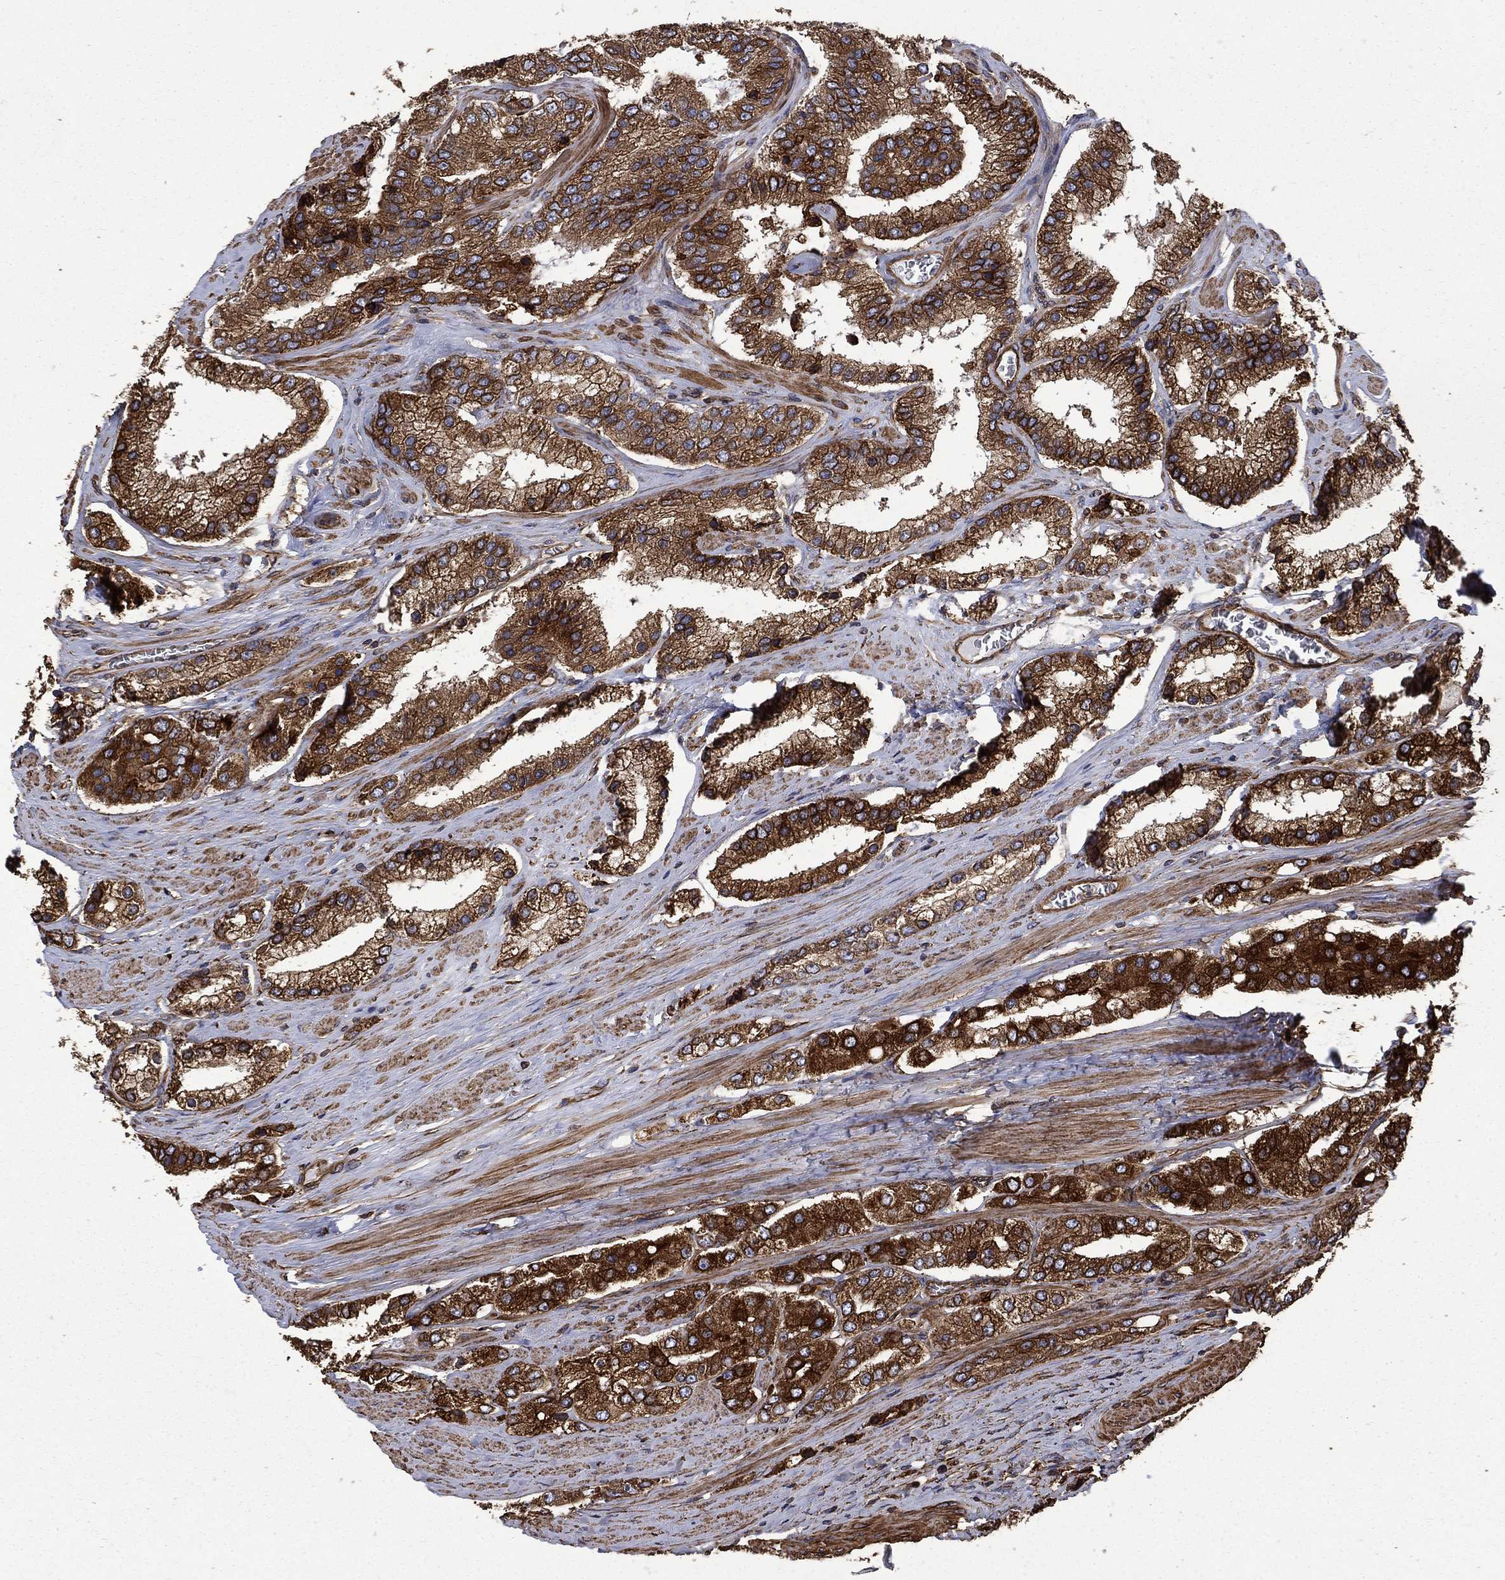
{"staining": {"intensity": "strong", "quantity": ">75%", "location": "cytoplasmic/membranous"}, "tissue": "prostate cancer", "cell_type": "Tumor cells", "image_type": "cancer", "snomed": [{"axis": "morphology", "description": "Adenocarcinoma, Low grade"}, {"axis": "topography", "description": "Prostate"}], "caption": "Prostate adenocarcinoma (low-grade) stained with immunohistochemistry (IHC) reveals strong cytoplasmic/membranous staining in approximately >75% of tumor cells.", "gene": "CUTC", "patient": {"sex": "male", "age": 69}}